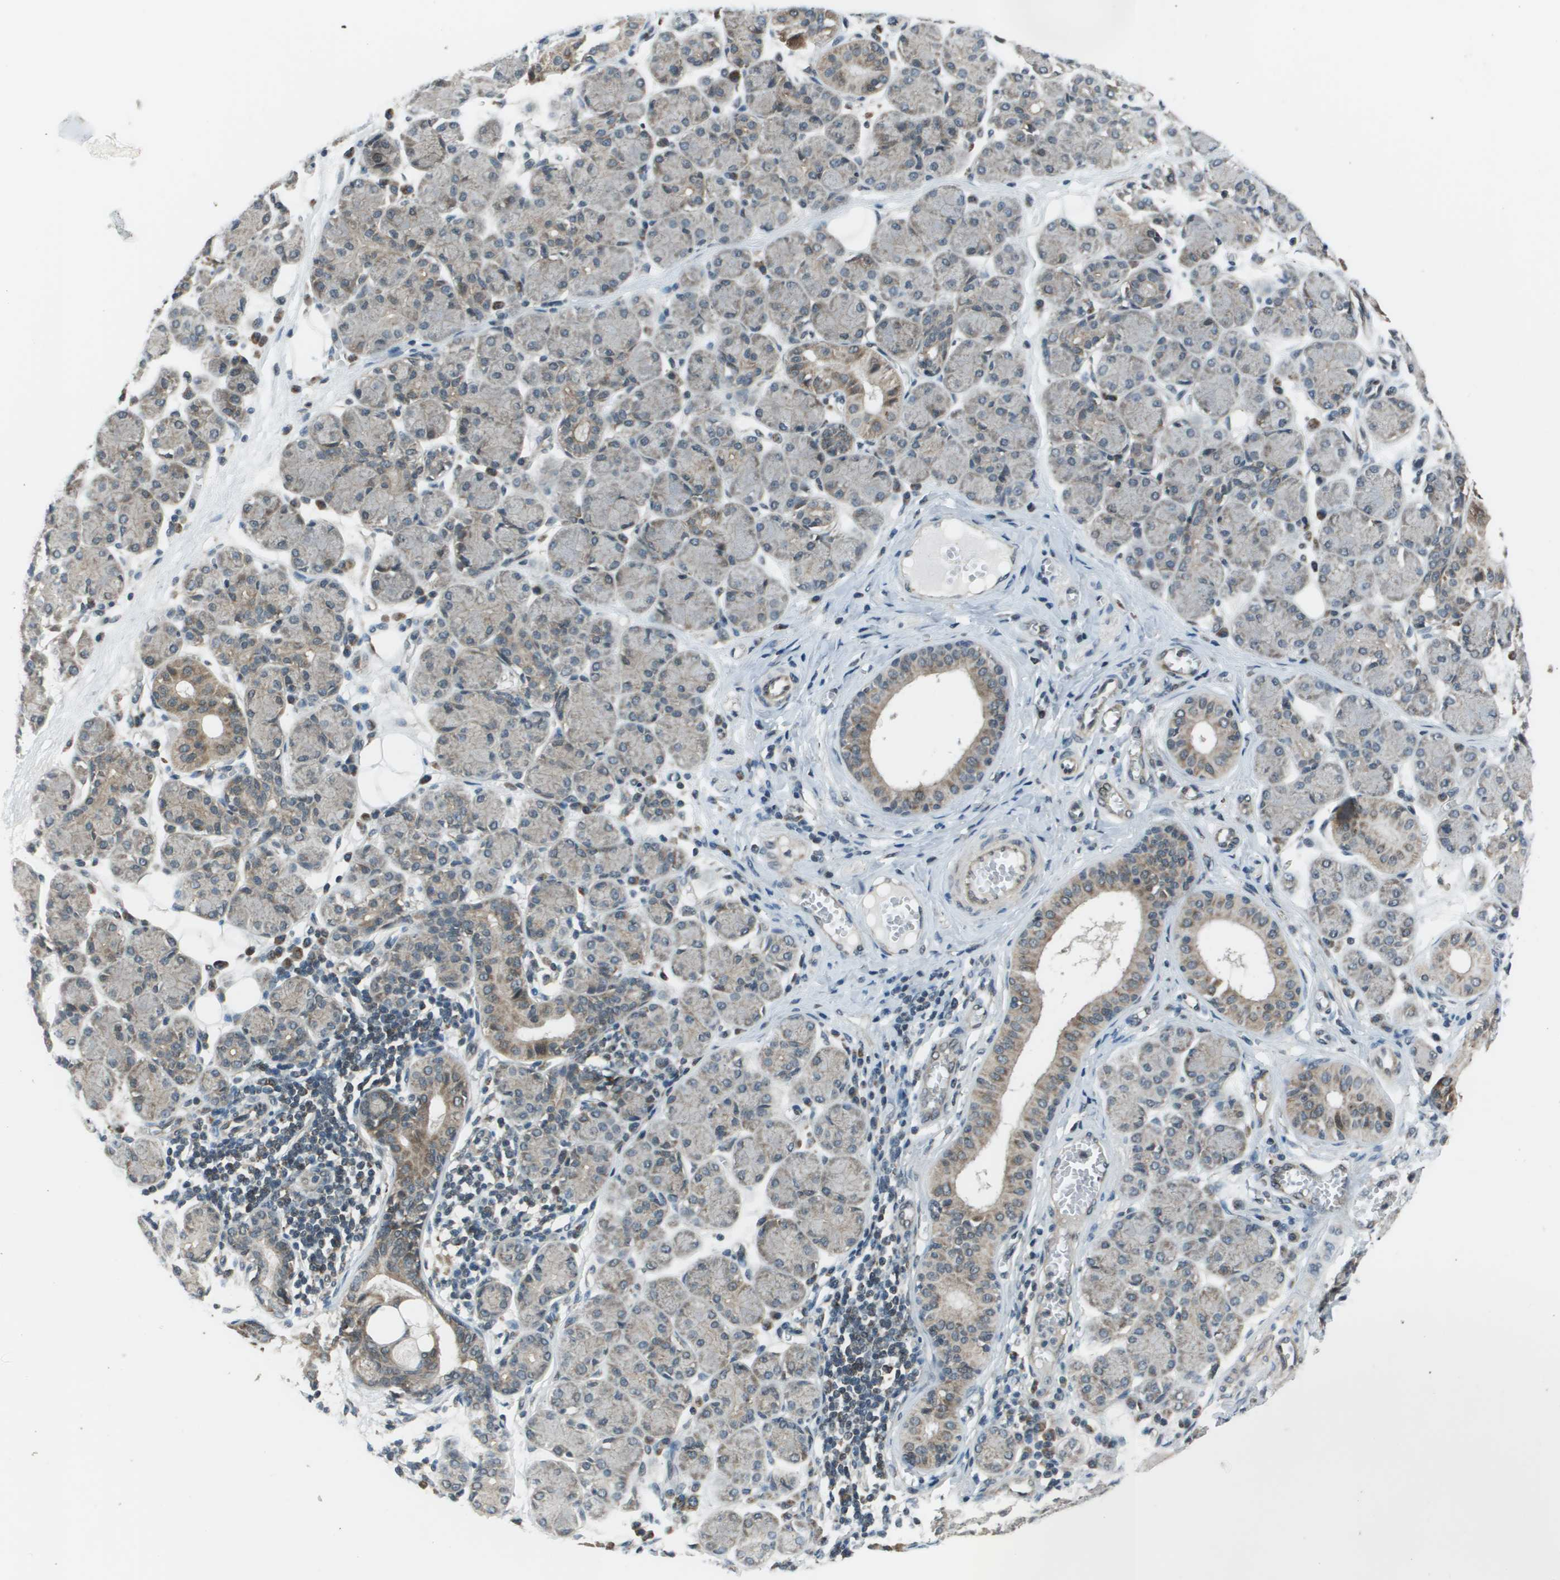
{"staining": {"intensity": "moderate", "quantity": "25%-75%", "location": "cytoplasmic/membranous"}, "tissue": "salivary gland", "cell_type": "Glandular cells", "image_type": "normal", "snomed": [{"axis": "morphology", "description": "Normal tissue, NOS"}, {"axis": "morphology", "description": "Inflammation, NOS"}, {"axis": "topography", "description": "Lymph node"}, {"axis": "topography", "description": "Salivary gland"}], "caption": "IHC staining of benign salivary gland, which displays medium levels of moderate cytoplasmic/membranous expression in approximately 25%-75% of glandular cells indicating moderate cytoplasmic/membranous protein expression. The staining was performed using DAB (3,3'-diaminobenzidine) (brown) for protein detection and nuclei were counterstained in hematoxylin (blue).", "gene": "PPFIA1", "patient": {"sex": "male", "age": 3}}